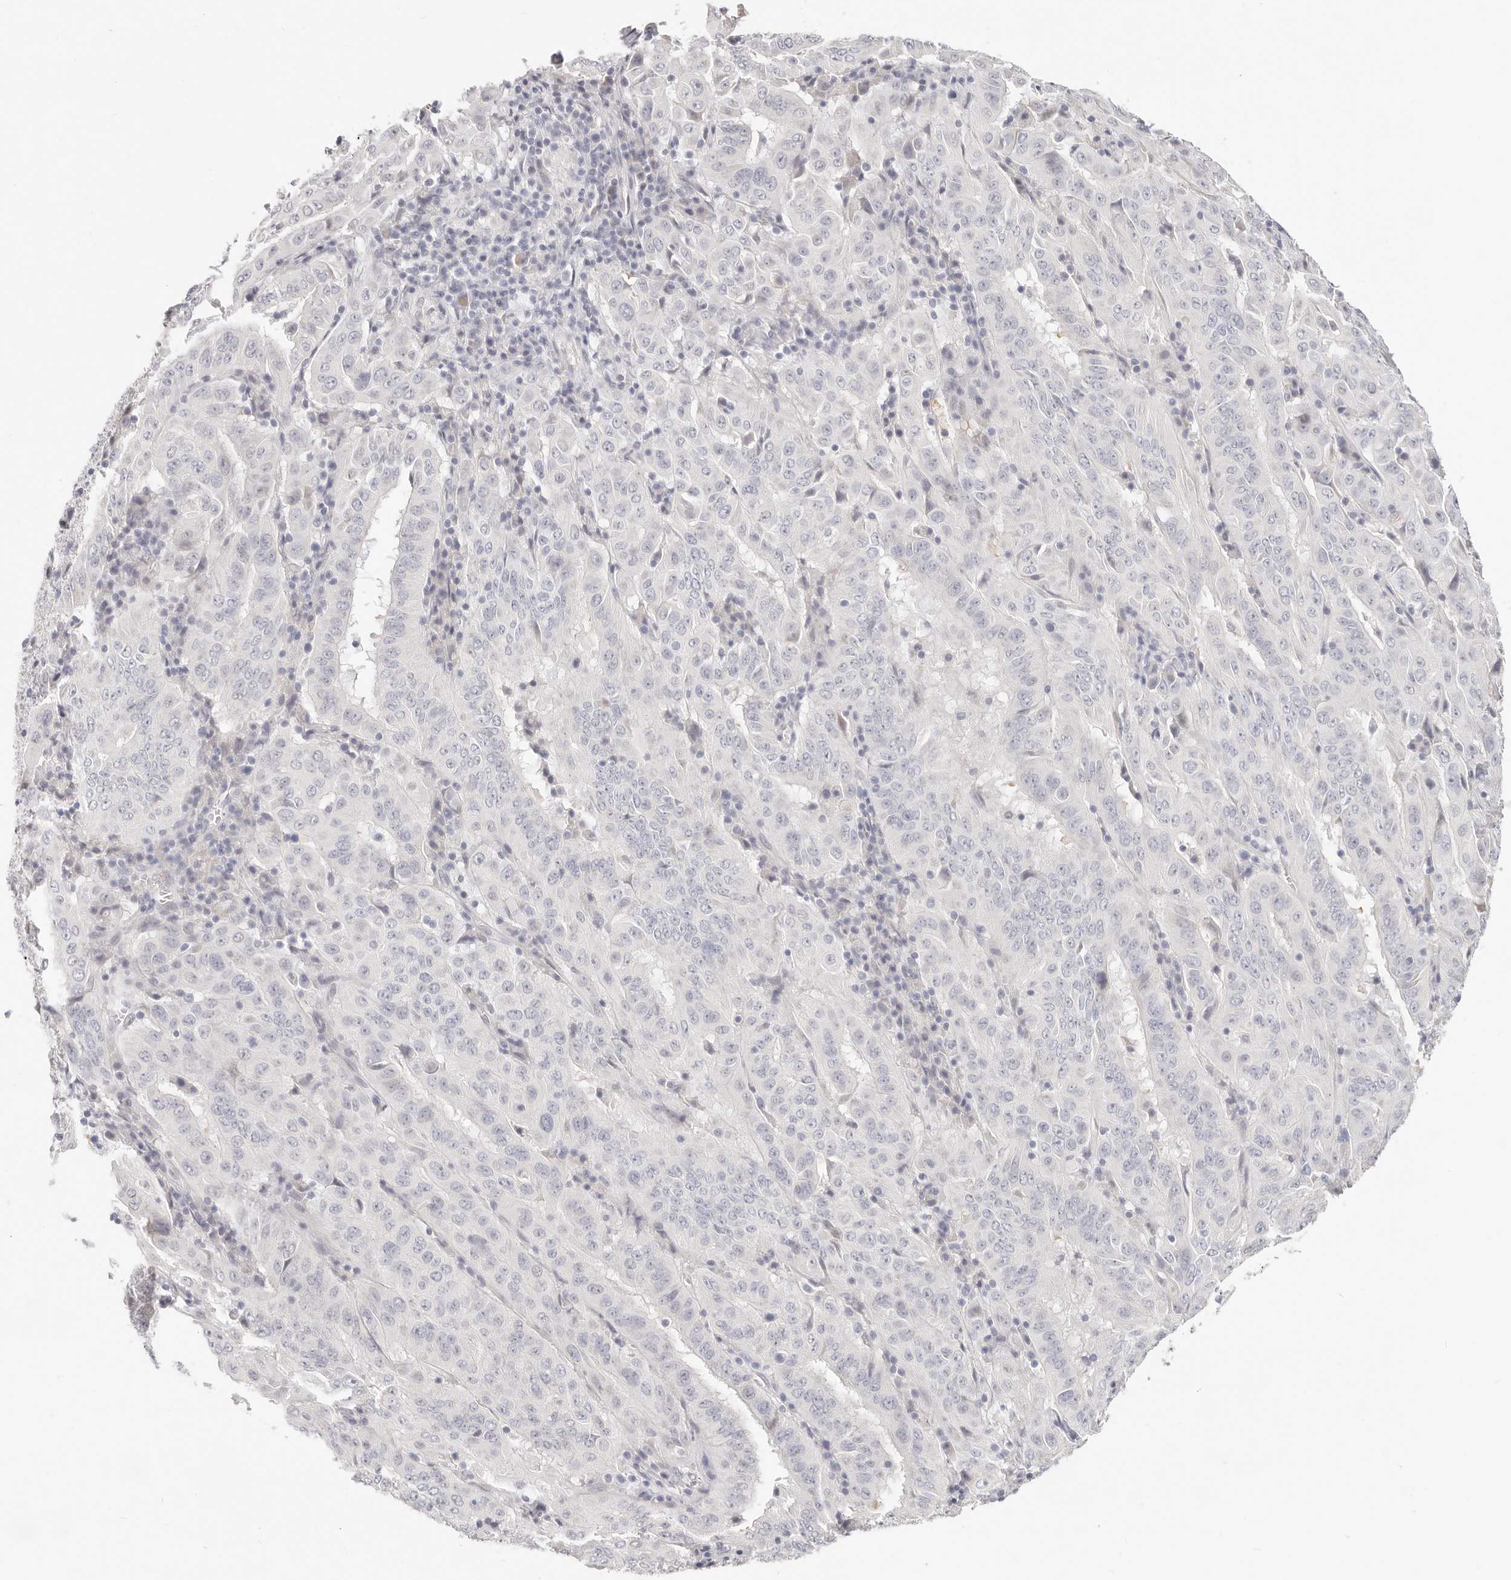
{"staining": {"intensity": "negative", "quantity": "none", "location": "none"}, "tissue": "pancreatic cancer", "cell_type": "Tumor cells", "image_type": "cancer", "snomed": [{"axis": "morphology", "description": "Adenocarcinoma, NOS"}, {"axis": "topography", "description": "Pancreas"}], "caption": "High power microscopy micrograph of an immunohistochemistry micrograph of pancreatic cancer (adenocarcinoma), revealing no significant positivity in tumor cells. The staining was performed using DAB (3,3'-diaminobenzidine) to visualize the protein expression in brown, while the nuclei were stained in blue with hematoxylin (Magnification: 20x).", "gene": "ASCL1", "patient": {"sex": "male", "age": 63}}